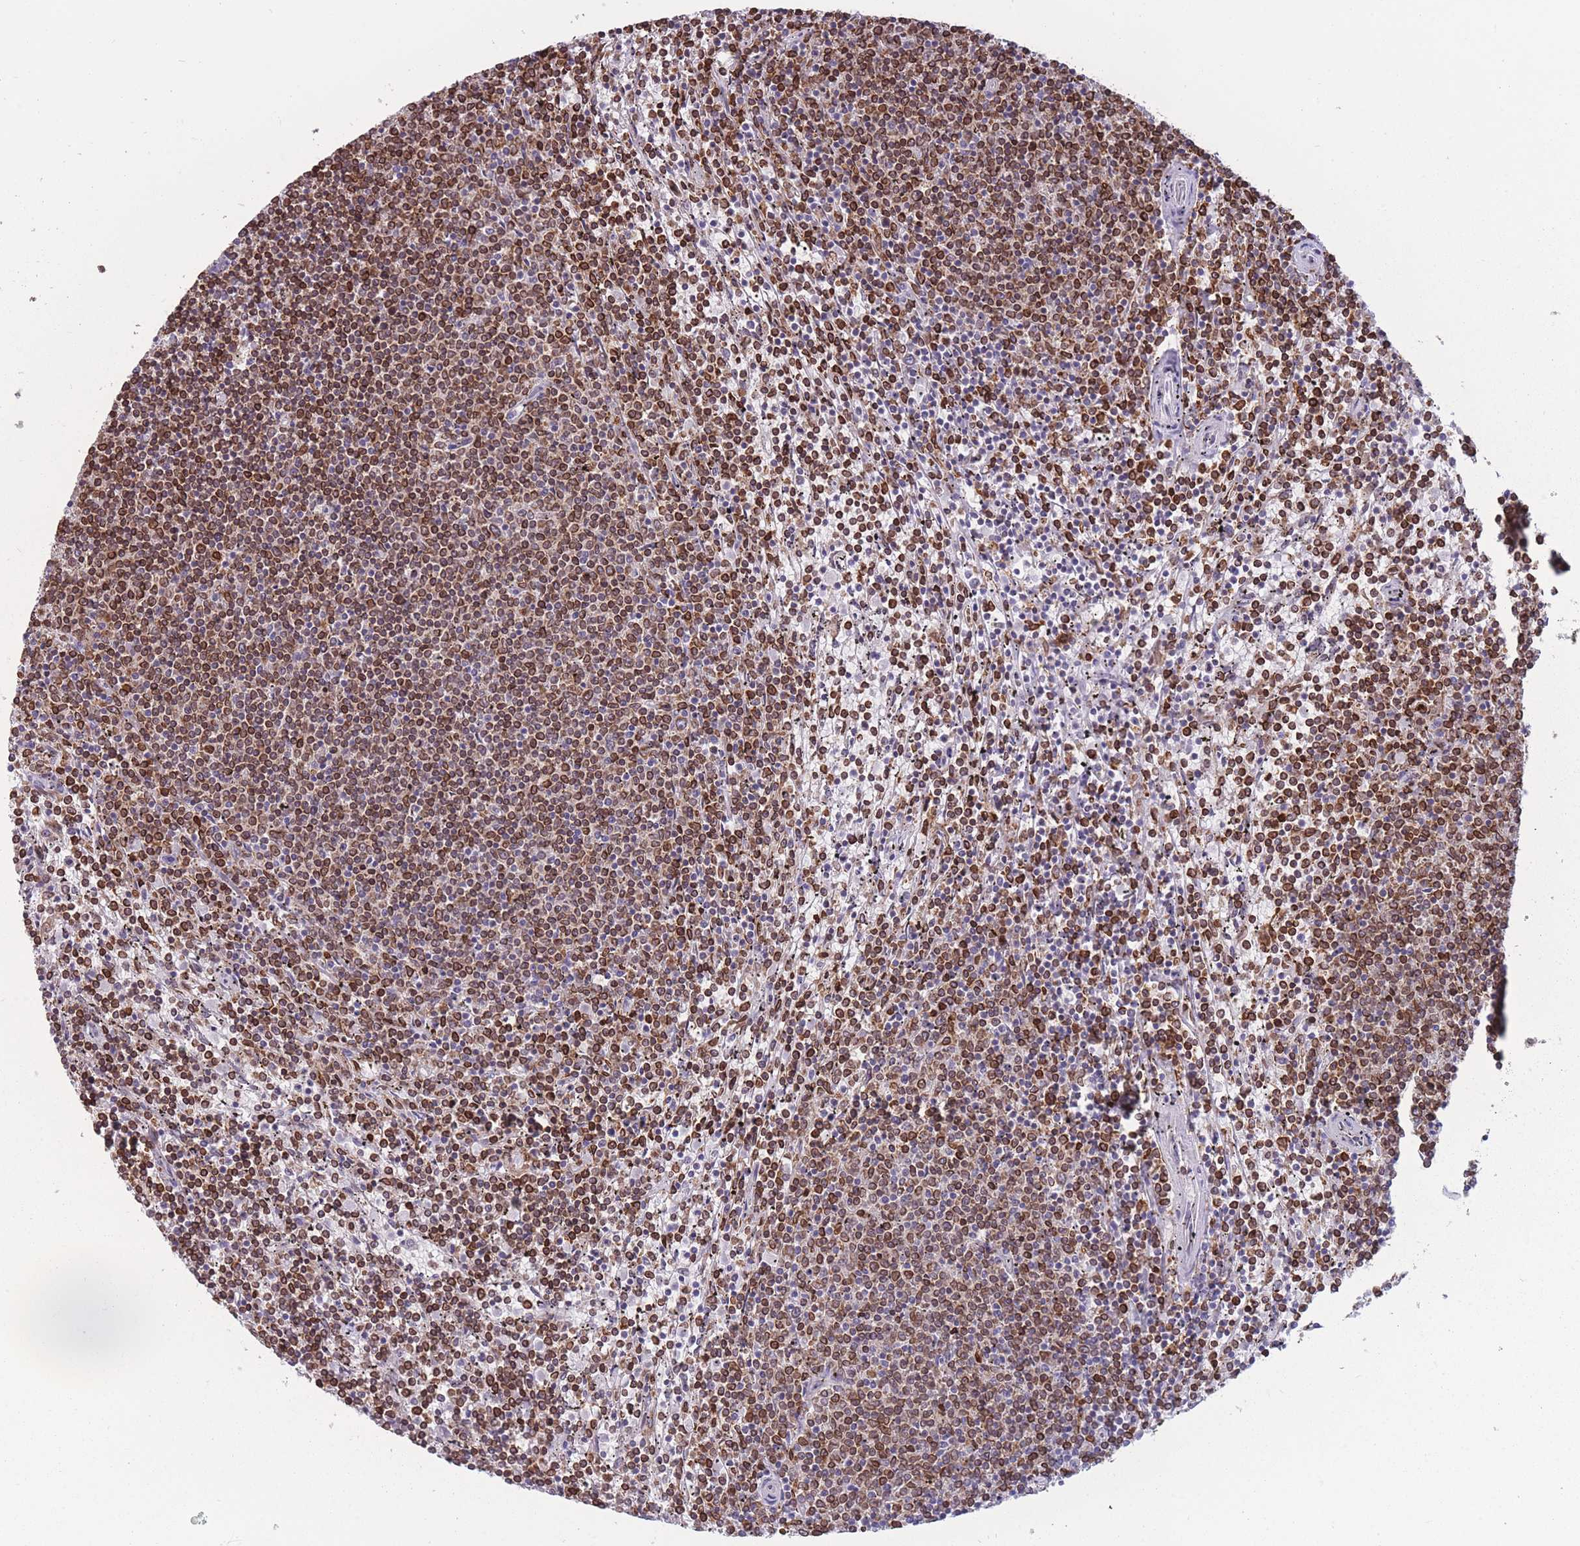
{"staining": {"intensity": "moderate", "quantity": ">75%", "location": "cytoplasmic/membranous,nuclear"}, "tissue": "lymphoma", "cell_type": "Tumor cells", "image_type": "cancer", "snomed": [{"axis": "morphology", "description": "Malignant lymphoma, non-Hodgkin's type, Low grade"}, {"axis": "topography", "description": "Spleen"}], "caption": "This is an image of immunohistochemistry staining of lymphoma, which shows moderate expression in the cytoplasmic/membranous and nuclear of tumor cells.", "gene": "TMEM121", "patient": {"sex": "female", "age": 50}}